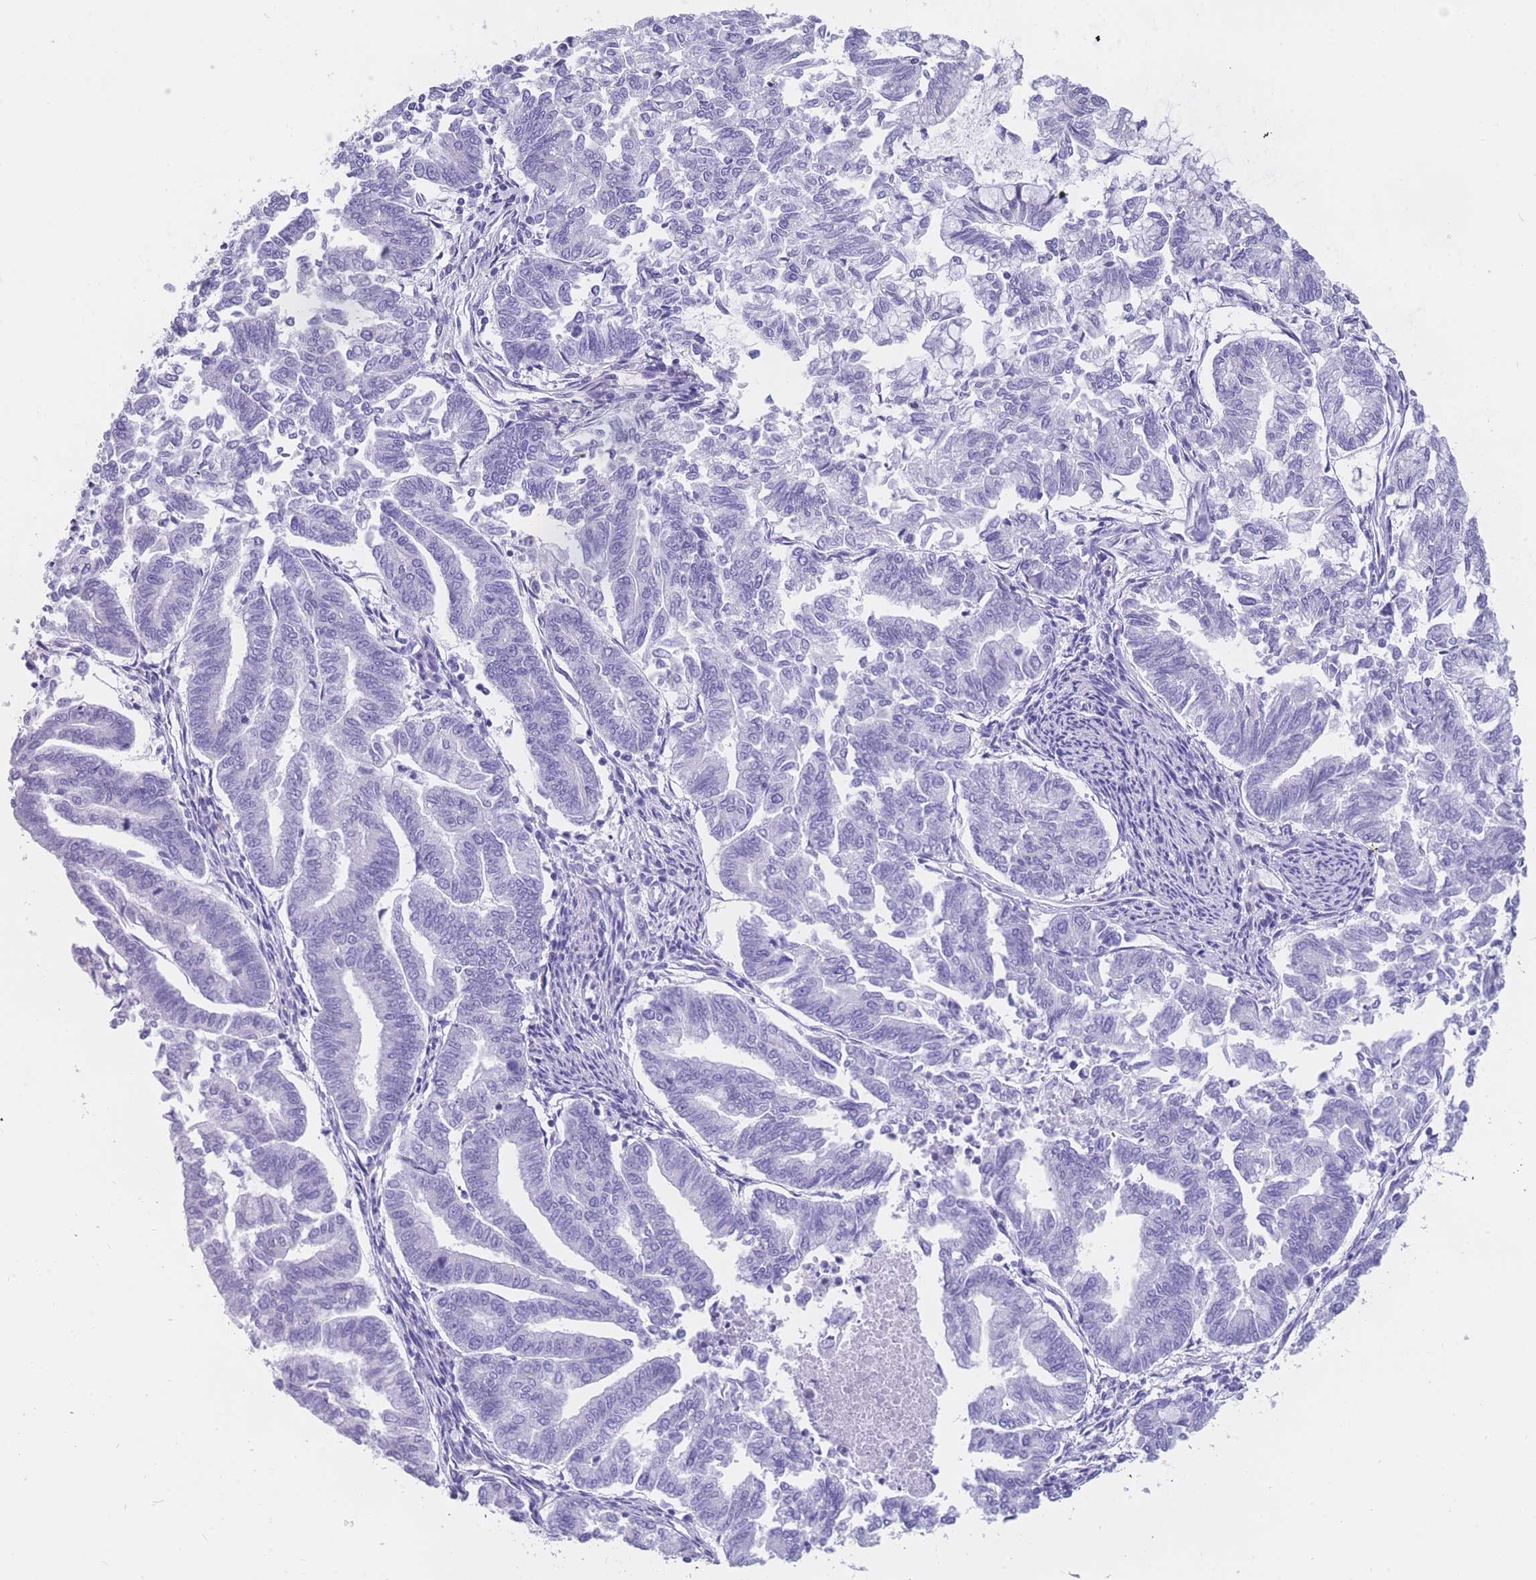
{"staining": {"intensity": "negative", "quantity": "none", "location": "none"}, "tissue": "endometrial cancer", "cell_type": "Tumor cells", "image_type": "cancer", "snomed": [{"axis": "morphology", "description": "Adenocarcinoma, NOS"}, {"axis": "topography", "description": "Endometrium"}], "caption": "Tumor cells are negative for brown protein staining in endometrial cancer.", "gene": "ZNF662", "patient": {"sex": "female", "age": 79}}